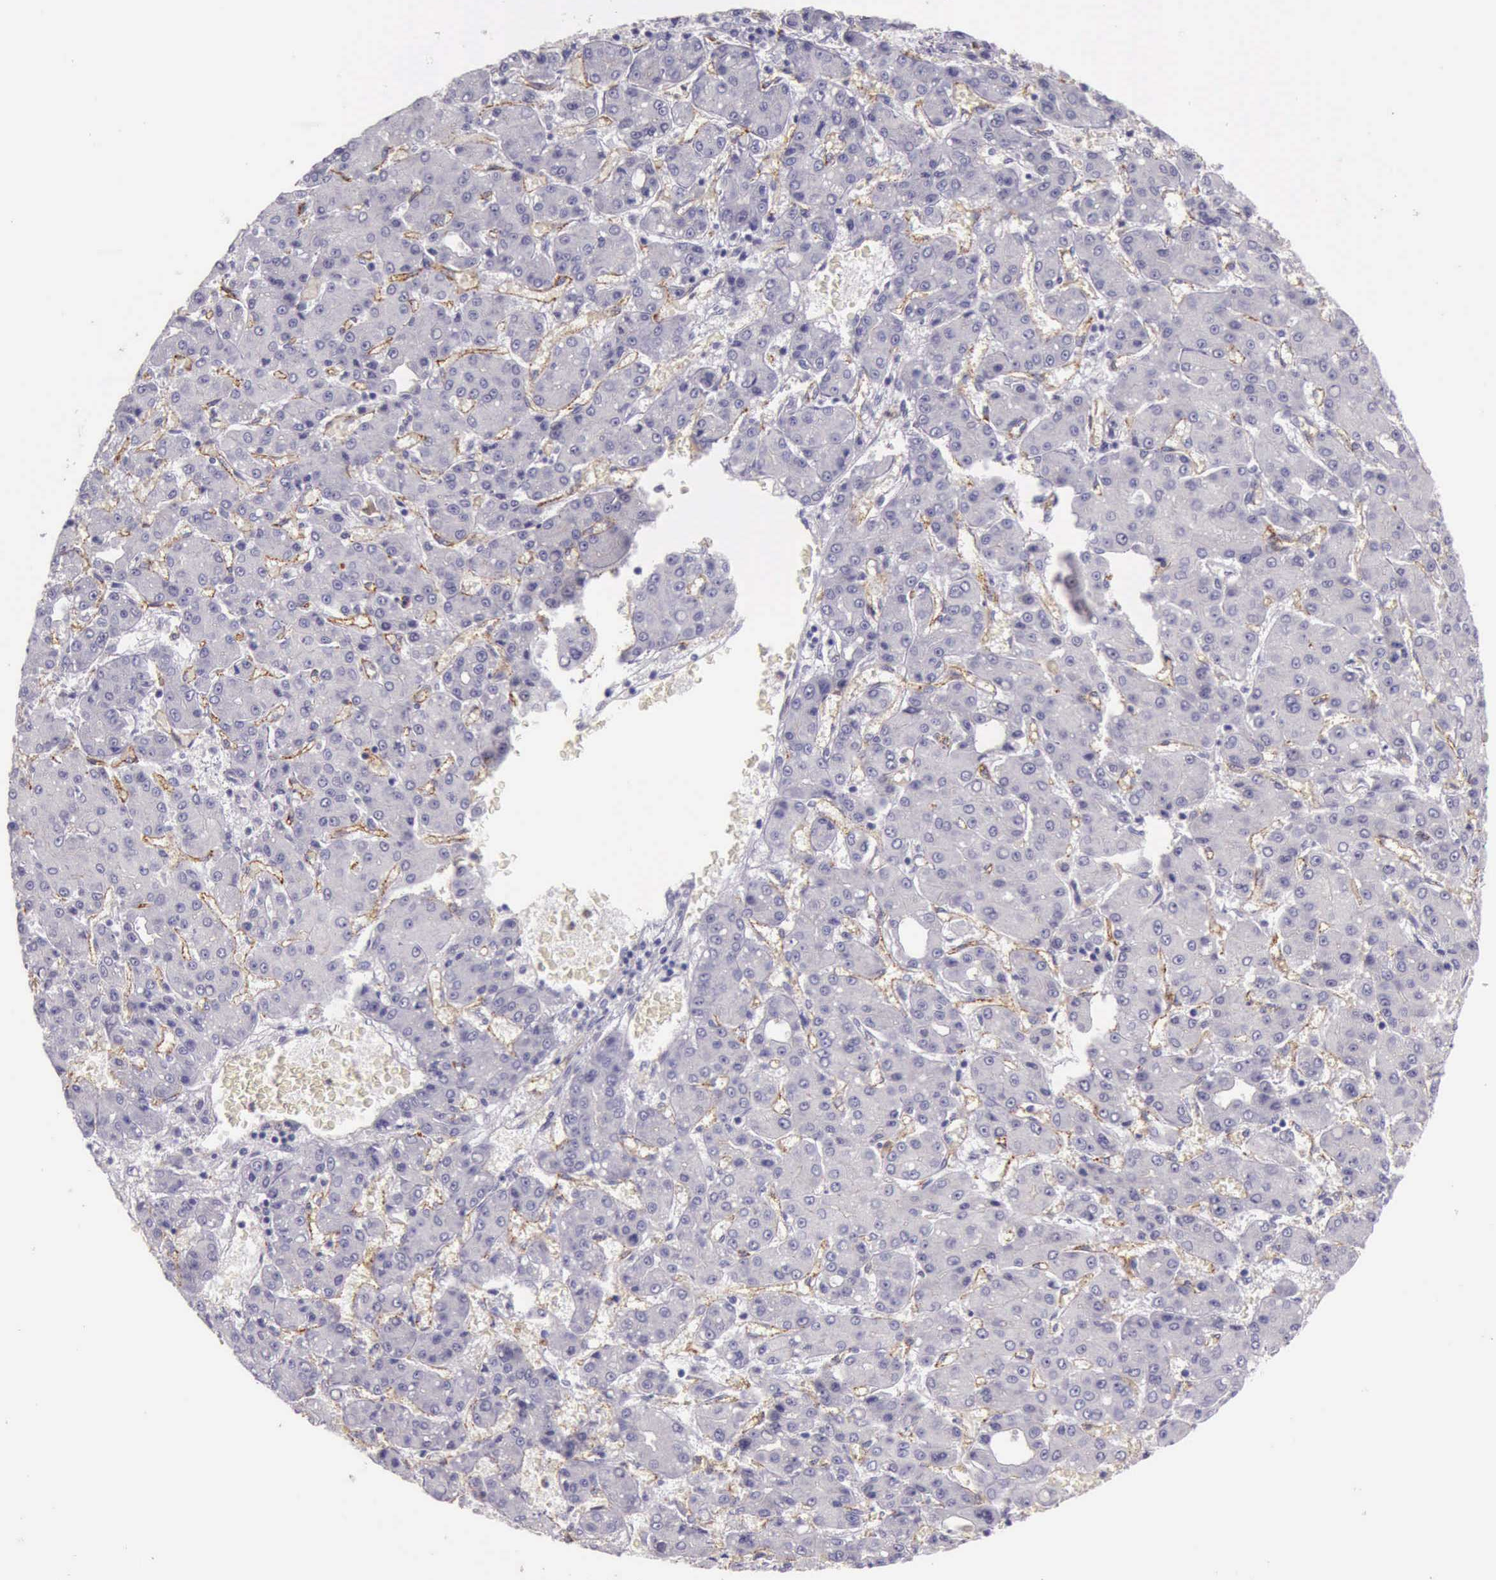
{"staining": {"intensity": "negative", "quantity": "none", "location": "none"}, "tissue": "liver cancer", "cell_type": "Tumor cells", "image_type": "cancer", "snomed": [{"axis": "morphology", "description": "Carcinoma, Hepatocellular, NOS"}, {"axis": "topography", "description": "Liver"}], "caption": "Tumor cells show no significant positivity in liver cancer. (DAB immunohistochemistry with hematoxylin counter stain).", "gene": "TCEANC", "patient": {"sex": "male", "age": 69}}